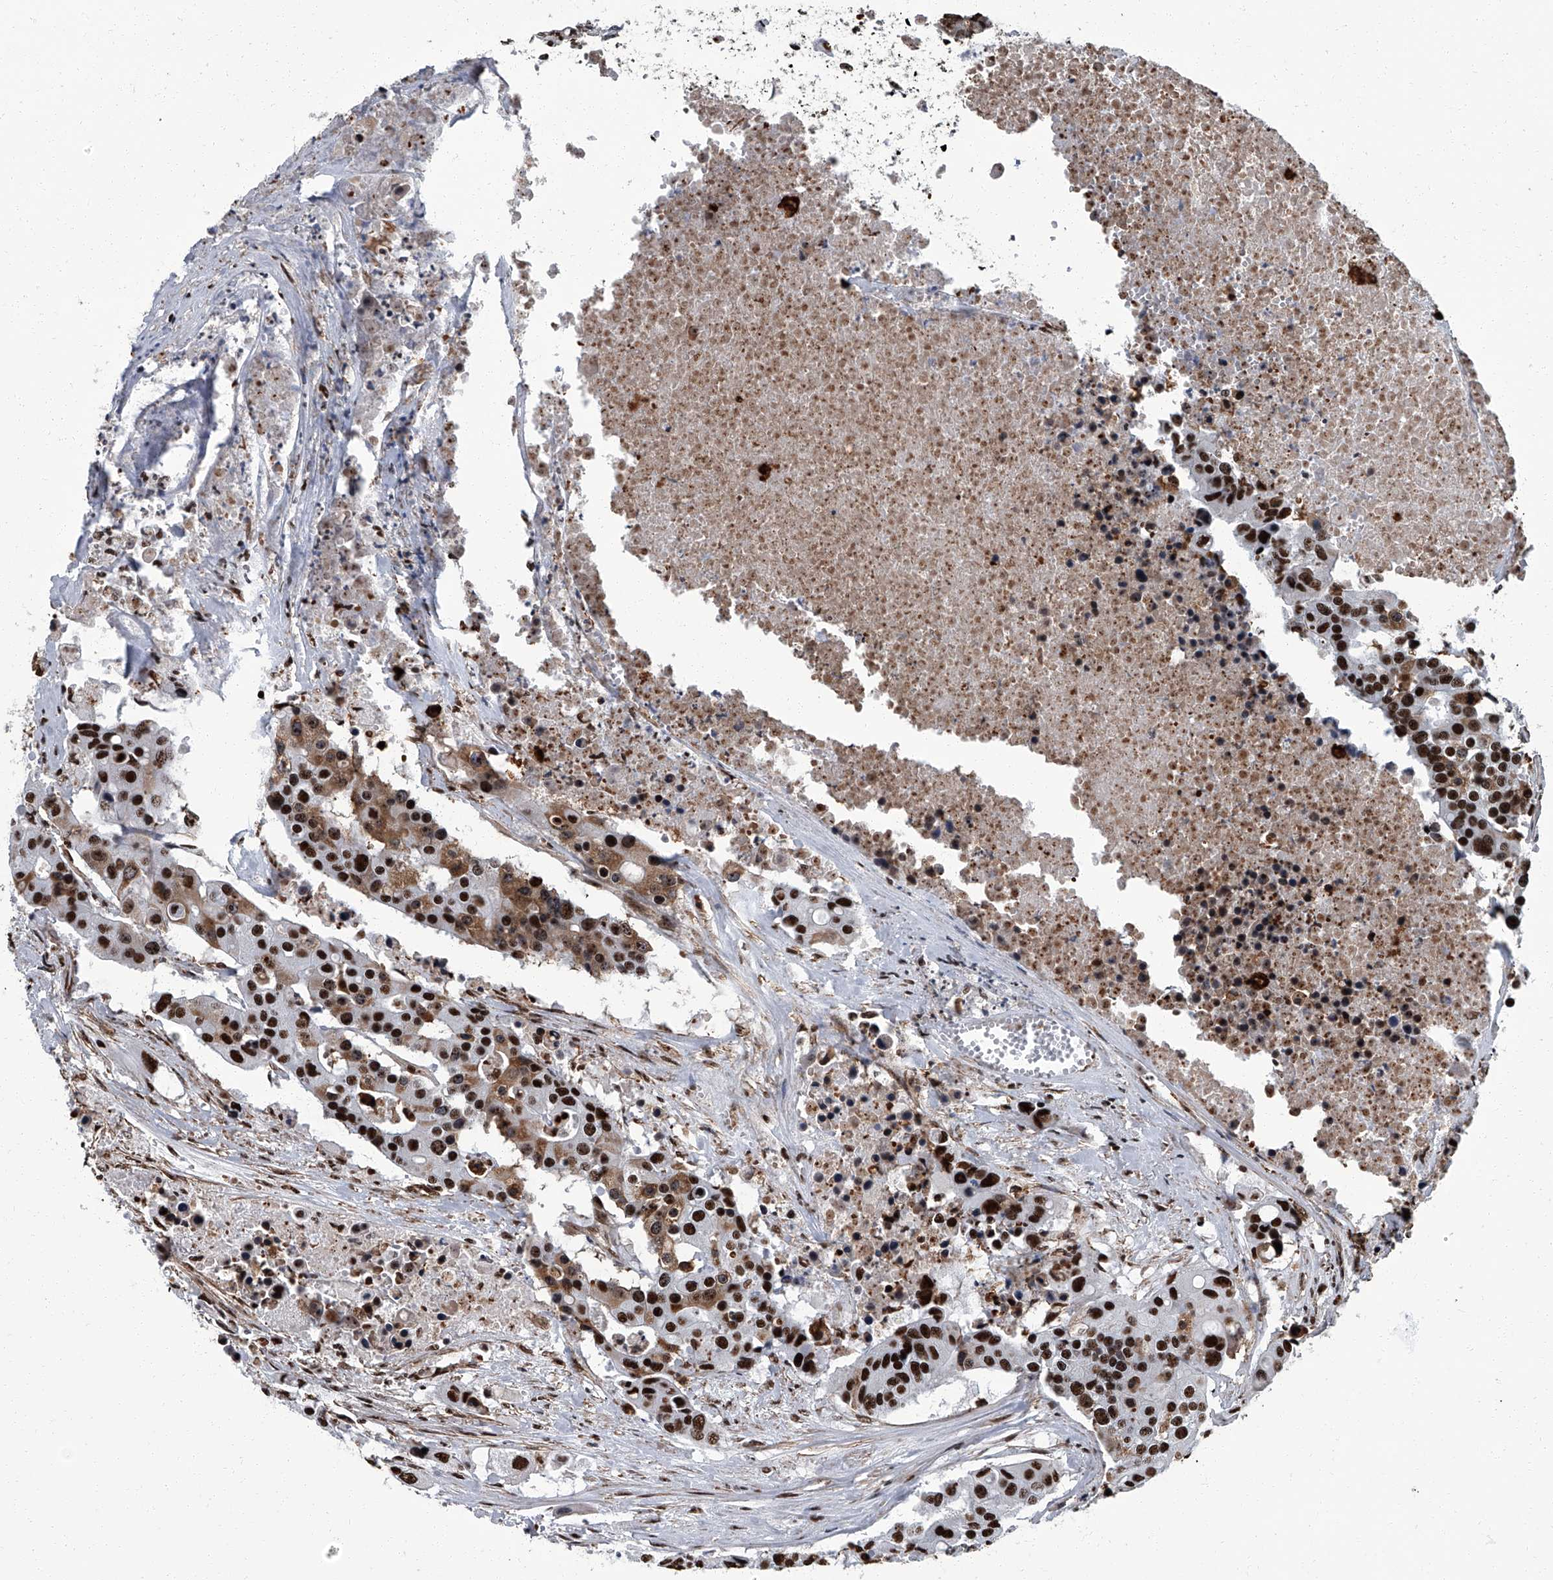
{"staining": {"intensity": "strong", "quantity": ">75%", "location": "cytoplasmic/membranous,nuclear"}, "tissue": "colorectal cancer", "cell_type": "Tumor cells", "image_type": "cancer", "snomed": [{"axis": "morphology", "description": "Adenocarcinoma, NOS"}, {"axis": "topography", "description": "Colon"}], "caption": "A high-resolution histopathology image shows immunohistochemistry staining of colorectal cancer (adenocarcinoma), which demonstrates strong cytoplasmic/membranous and nuclear staining in approximately >75% of tumor cells. (brown staining indicates protein expression, while blue staining denotes nuclei).", "gene": "ZNF518B", "patient": {"sex": "male", "age": 77}}